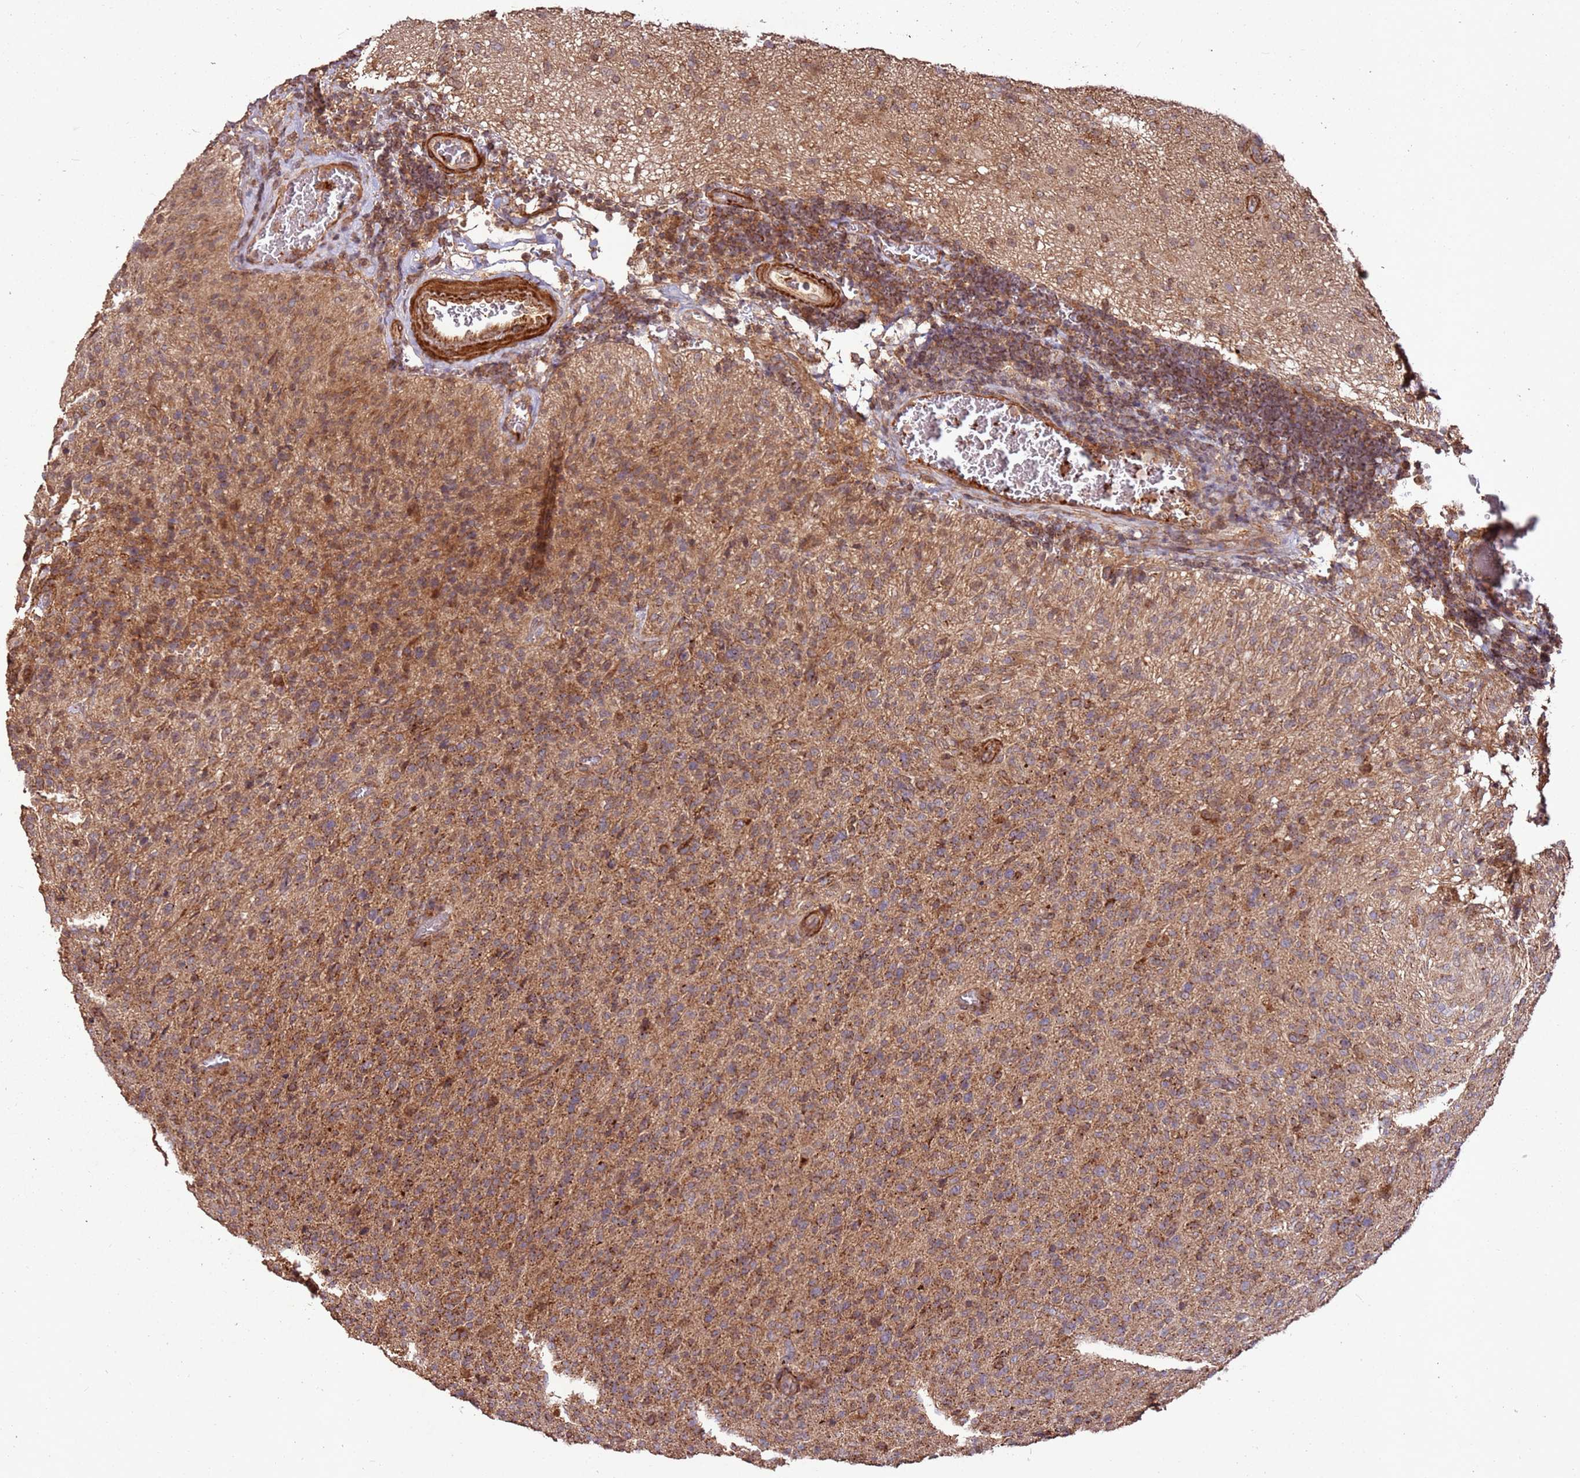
{"staining": {"intensity": "moderate", "quantity": ">75%", "location": "cytoplasmic/membranous"}, "tissue": "glioma", "cell_type": "Tumor cells", "image_type": "cancer", "snomed": [{"axis": "morphology", "description": "Glioma, malignant, High grade"}, {"axis": "topography", "description": "Brain"}], "caption": "Glioma stained for a protein (brown) displays moderate cytoplasmic/membranous positive positivity in approximately >75% of tumor cells.", "gene": "FAM186A", "patient": {"sex": "female", "age": 57}}